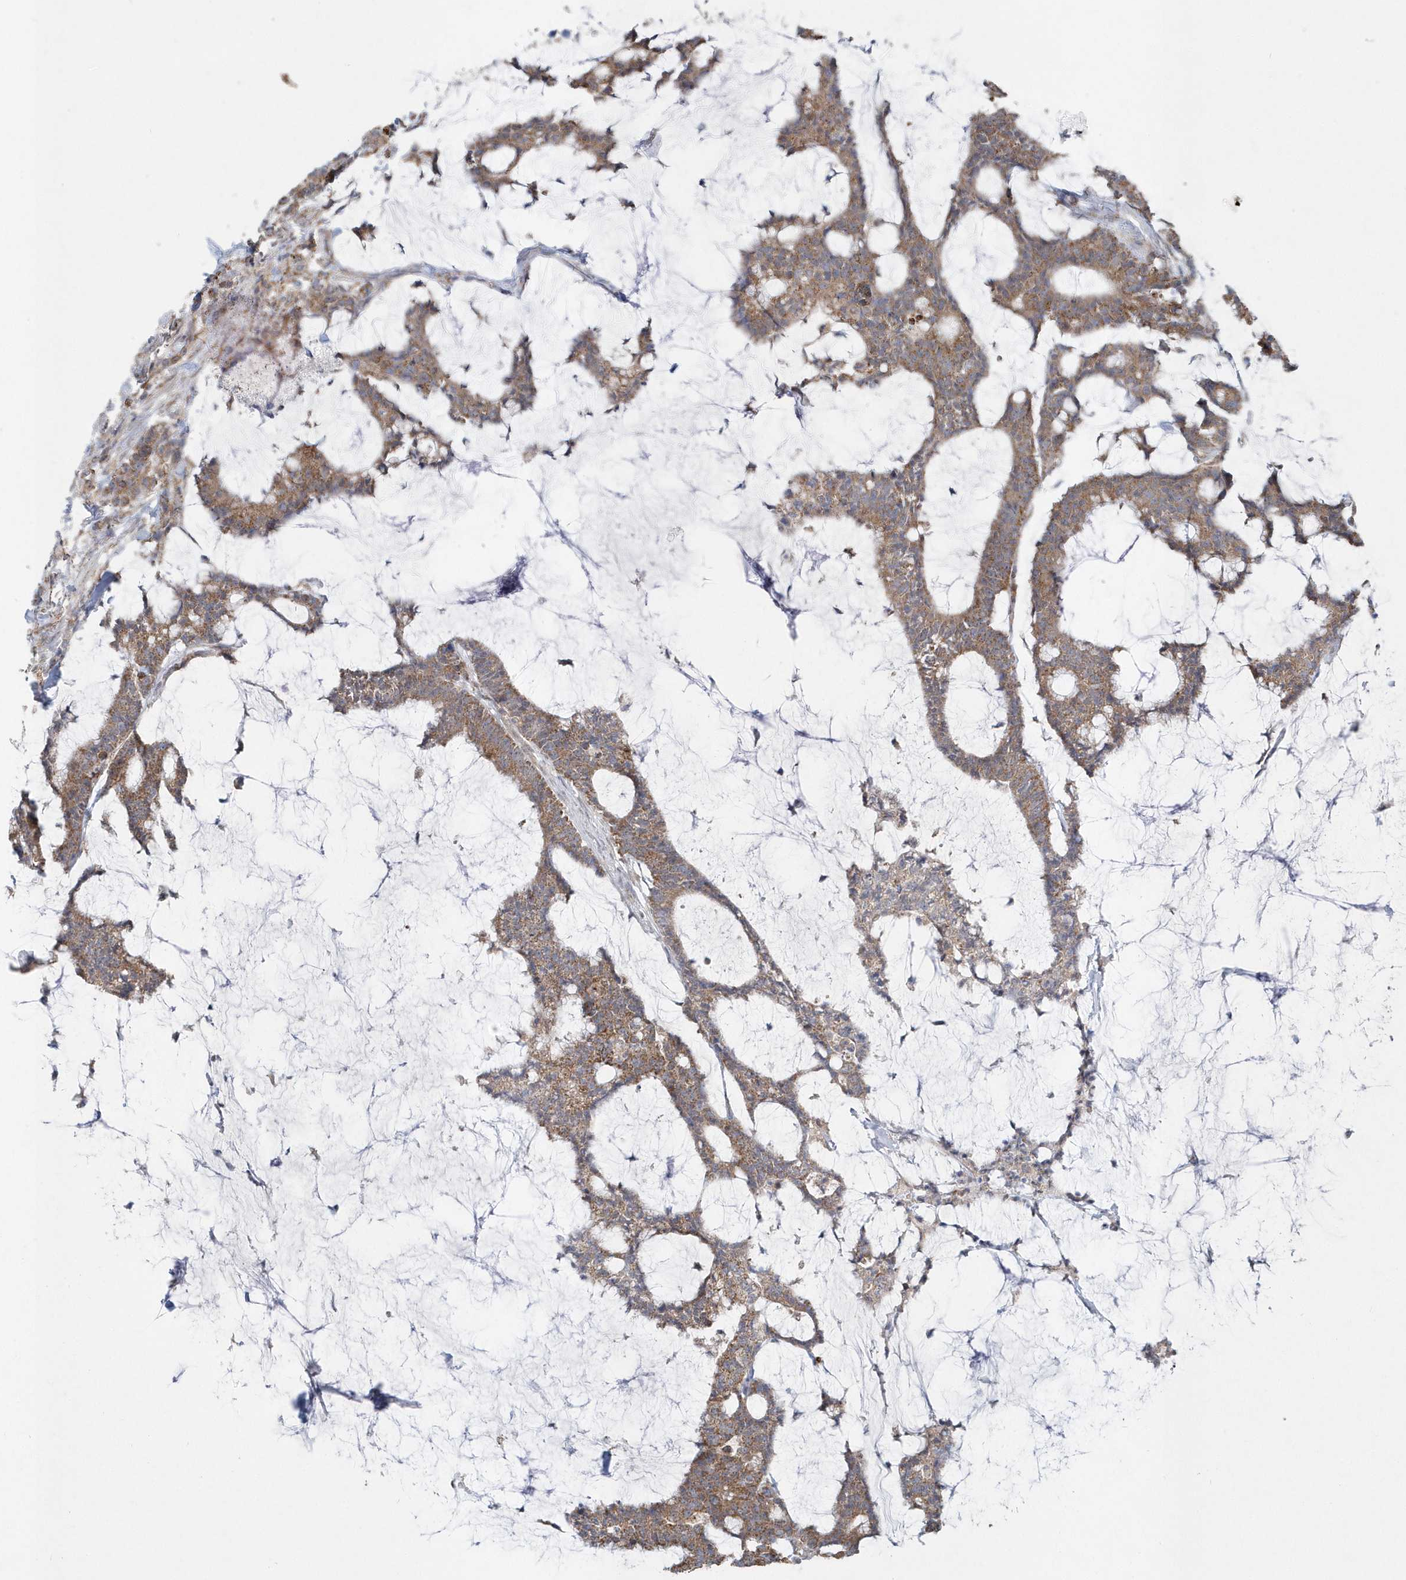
{"staining": {"intensity": "moderate", "quantity": ">75%", "location": "cytoplasmic/membranous"}, "tissue": "colorectal cancer", "cell_type": "Tumor cells", "image_type": "cancer", "snomed": [{"axis": "morphology", "description": "Adenocarcinoma, NOS"}, {"axis": "topography", "description": "Colon"}], "caption": "Adenocarcinoma (colorectal) was stained to show a protein in brown. There is medium levels of moderate cytoplasmic/membranous expression in approximately >75% of tumor cells. The staining is performed using DAB (3,3'-diaminobenzidine) brown chromogen to label protein expression. The nuclei are counter-stained blue using hematoxylin.", "gene": "PPP1R7", "patient": {"sex": "female", "age": 84}}